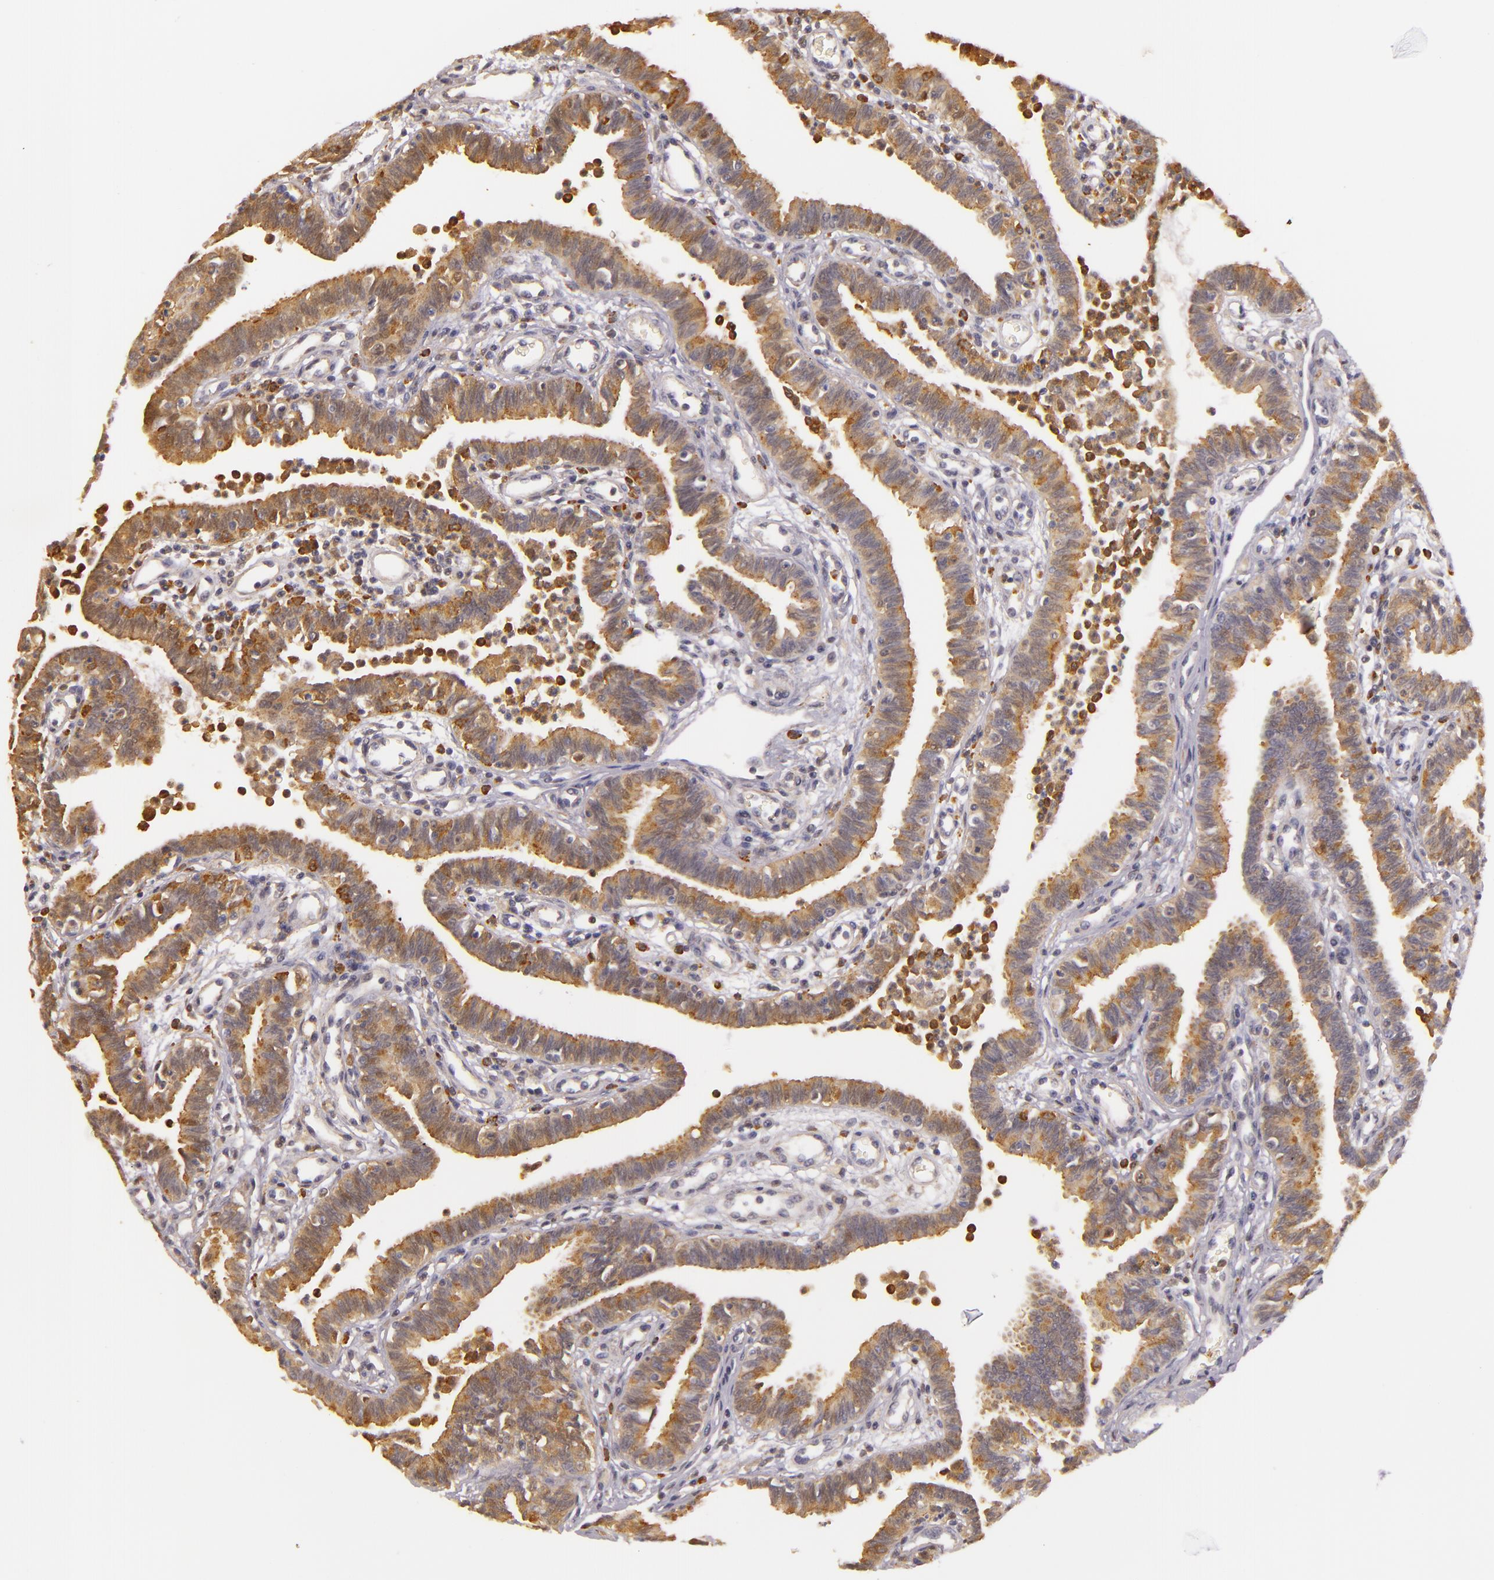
{"staining": {"intensity": "moderate", "quantity": ">75%", "location": "cytoplasmic/membranous"}, "tissue": "fallopian tube", "cell_type": "Glandular cells", "image_type": "normal", "snomed": [{"axis": "morphology", "description": "Normal tissue, NOS"}, {"axis": "topography", "description": "Fallopian tube"}], "caption": "Fallopian tube stained for a protein exhibits moderate cytoplasmic/membranous positivity in glandular cells. (brown staining indicates protein expression, while blue staining denotes nuclei).", "gene": "TOM1", "patient": {"sex": "female", "age": 36}}